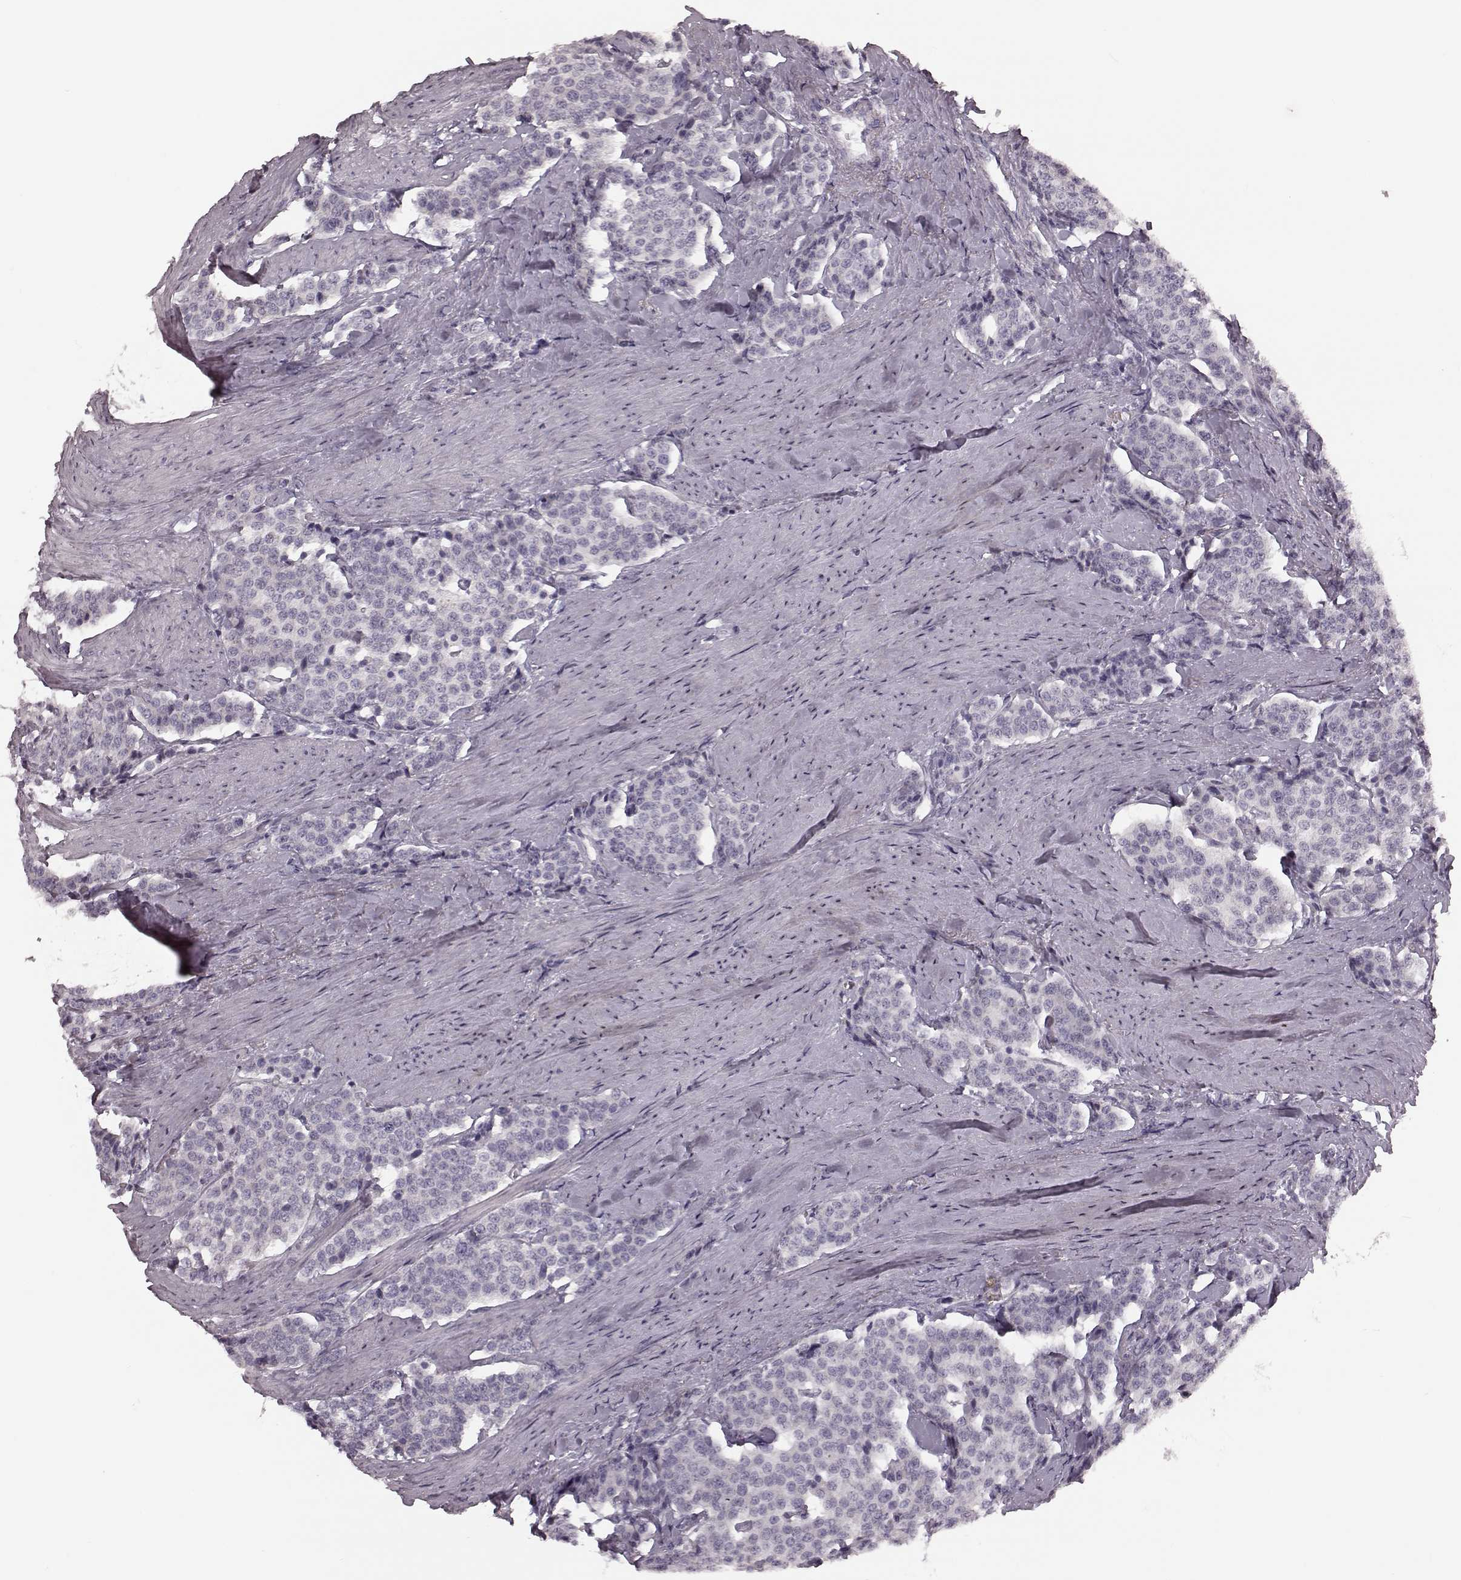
{"staining": {"intensity": "negative", "quantity": "none", "location": "none"}, "tissue": "carcinoid", "cell_type": "Tumor cells", "image_type": "cancer", "snomed": [{"axis": "morphology", "description": "Carcinoid, malignant, NOS"}, {"axis": "topography", "description": "Small intestine"}], "caption": "The immunohistochemistry image has no significant positivity in tumor cells of carcinoid (malignant) tissue. (DAB IHC visualized using brightfield microscopy, high magnification).", "gene": "ZNF433", "patient": {"sex": "female", "age": 58}}